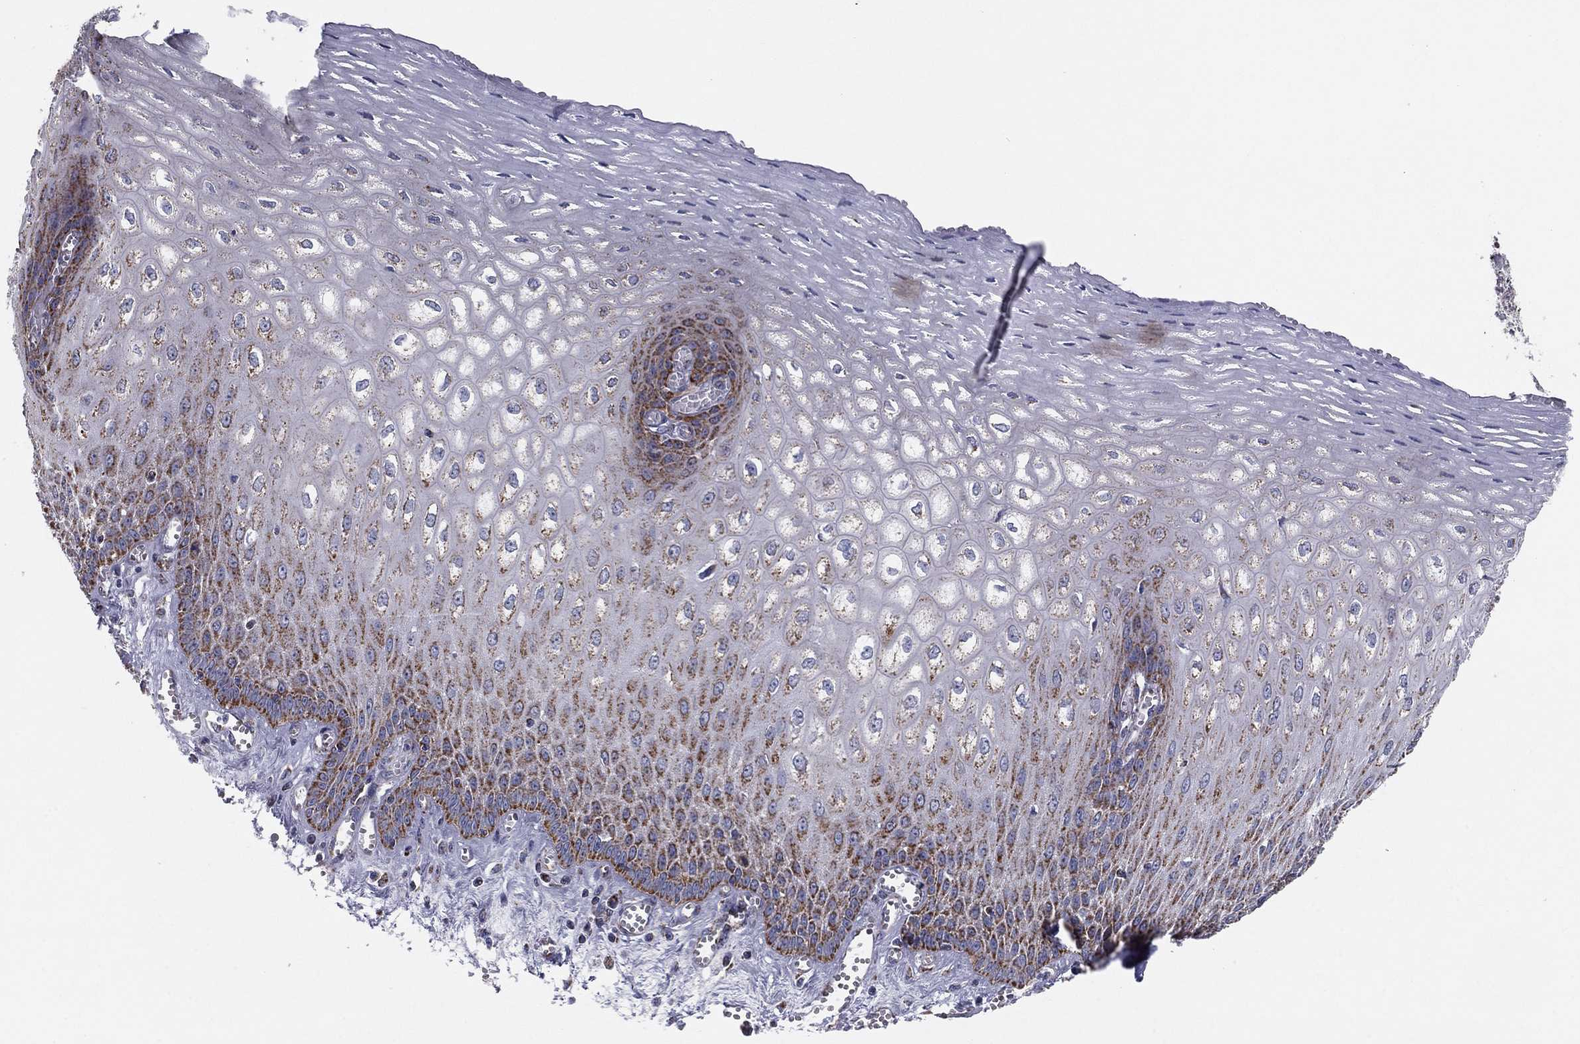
{"staining": {"intensity": "moderate", "quantity": "25%-75%", "location": "cytoplasmic/membranous"}, "tissue": "esophagus", "cell_type": "Squamous epithelial cells", "image_type": "normal", "snomed": [{"axis": "morphology", "description": "Normal tissue, NOS"}, {"axis": "topography", "description": "Esophagus"}], "caption": "Immunohistochemistry (IHC) (DAB (3,3'-diaminobenzidine)) staining of normal human esophagus exhibits moderate cytoplasmic/membranous protein positivity in about 25%-75% of squamous epithelial cells.", "gene": "NDUFV1", "patient": {"sex": "male", "age": 58}}